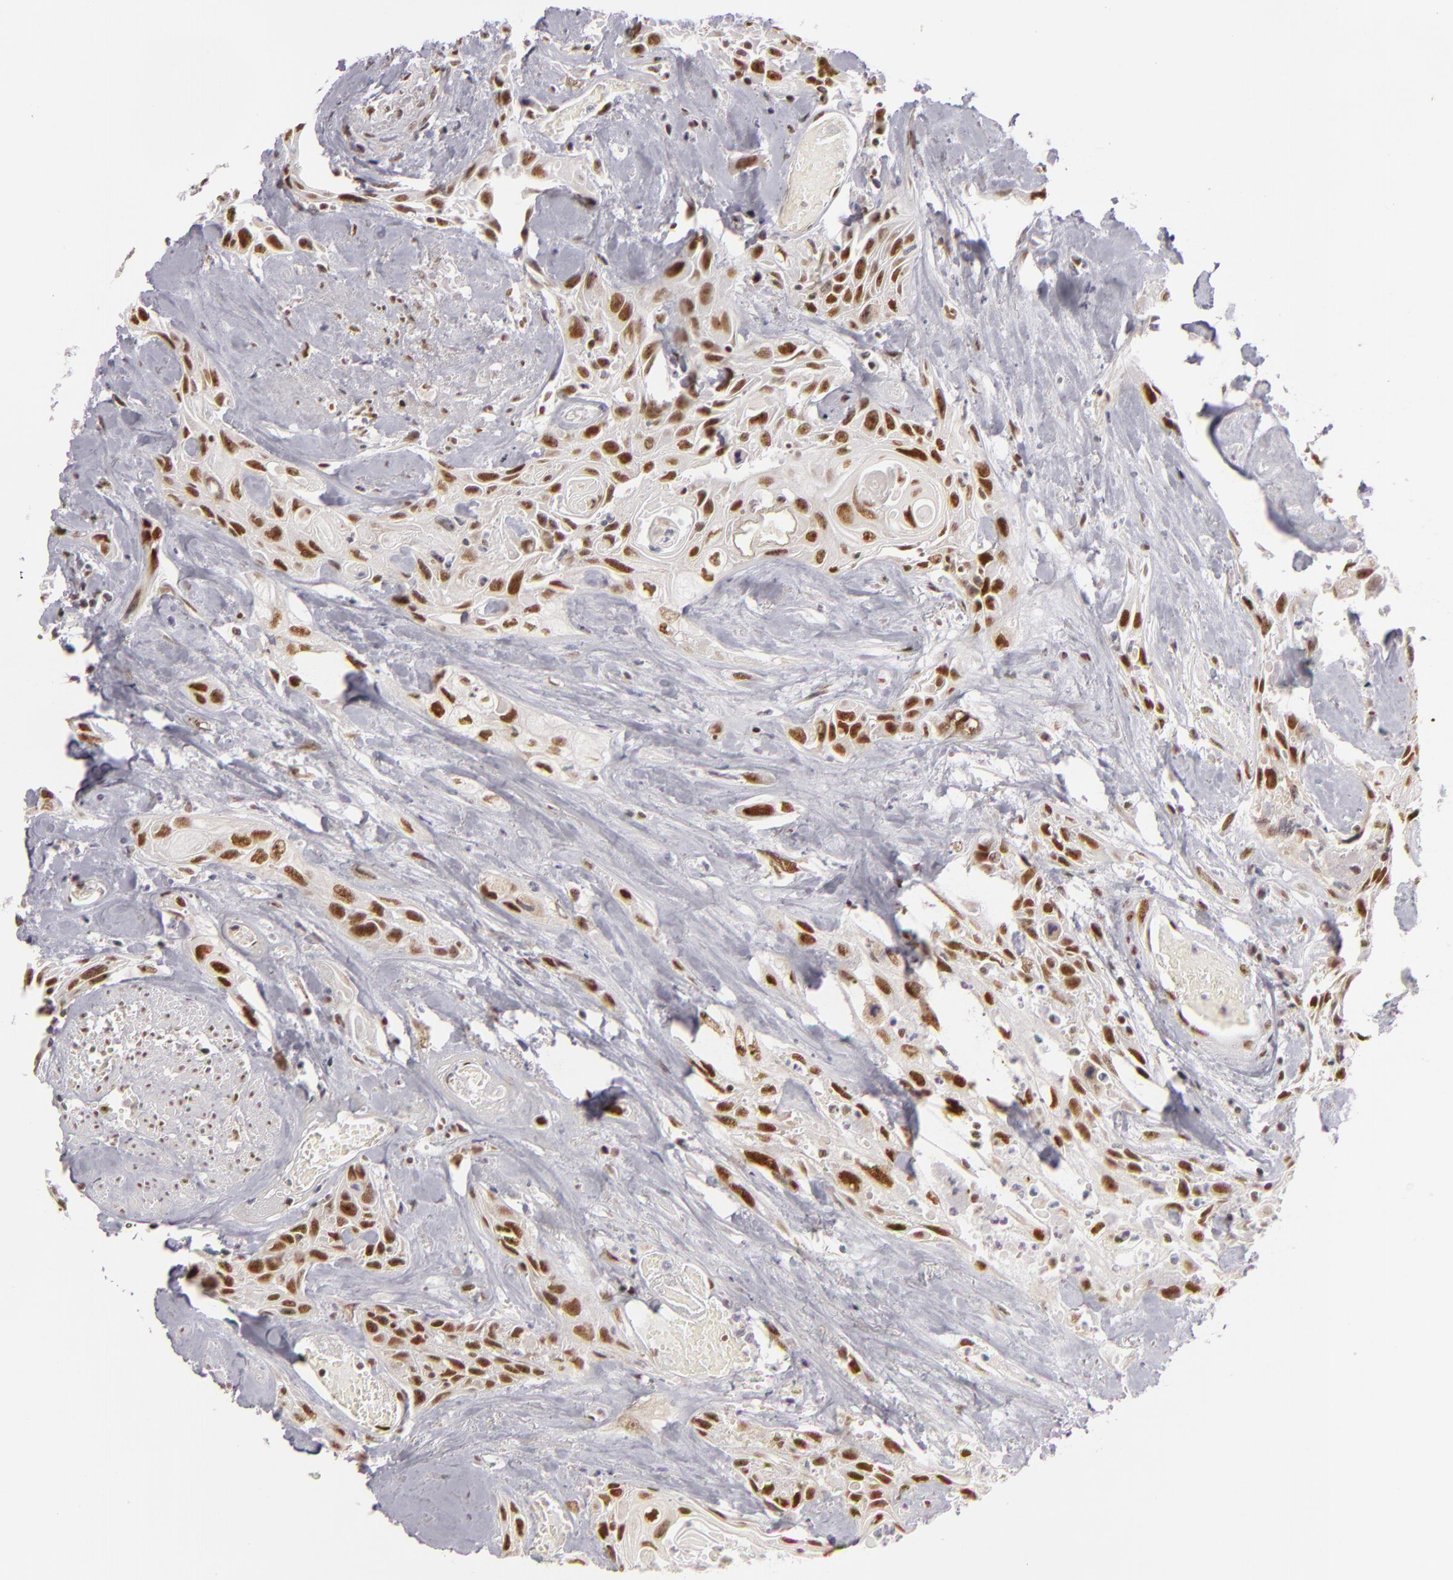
{"staining": {"intensity": "strong", "quantity": ">75%", "location": "nuclear"}, "tissue": "urothelial cancer", "cell_type": "Tumor cells", "image_type": "cancer", "snomed": [{"axis": "morphology", "description": "Urothelial carcinoma, High grade"}, {"axis": "topography", "description": "Urinary bladder"}], "caption": "Protein expression analysis of human high-grade urothelial carcinoma reveals strong nuclear expression in approximately >75% of tumor cells.", "gene": "DAXX", "patient": {"sex": "female", "age": 84}}